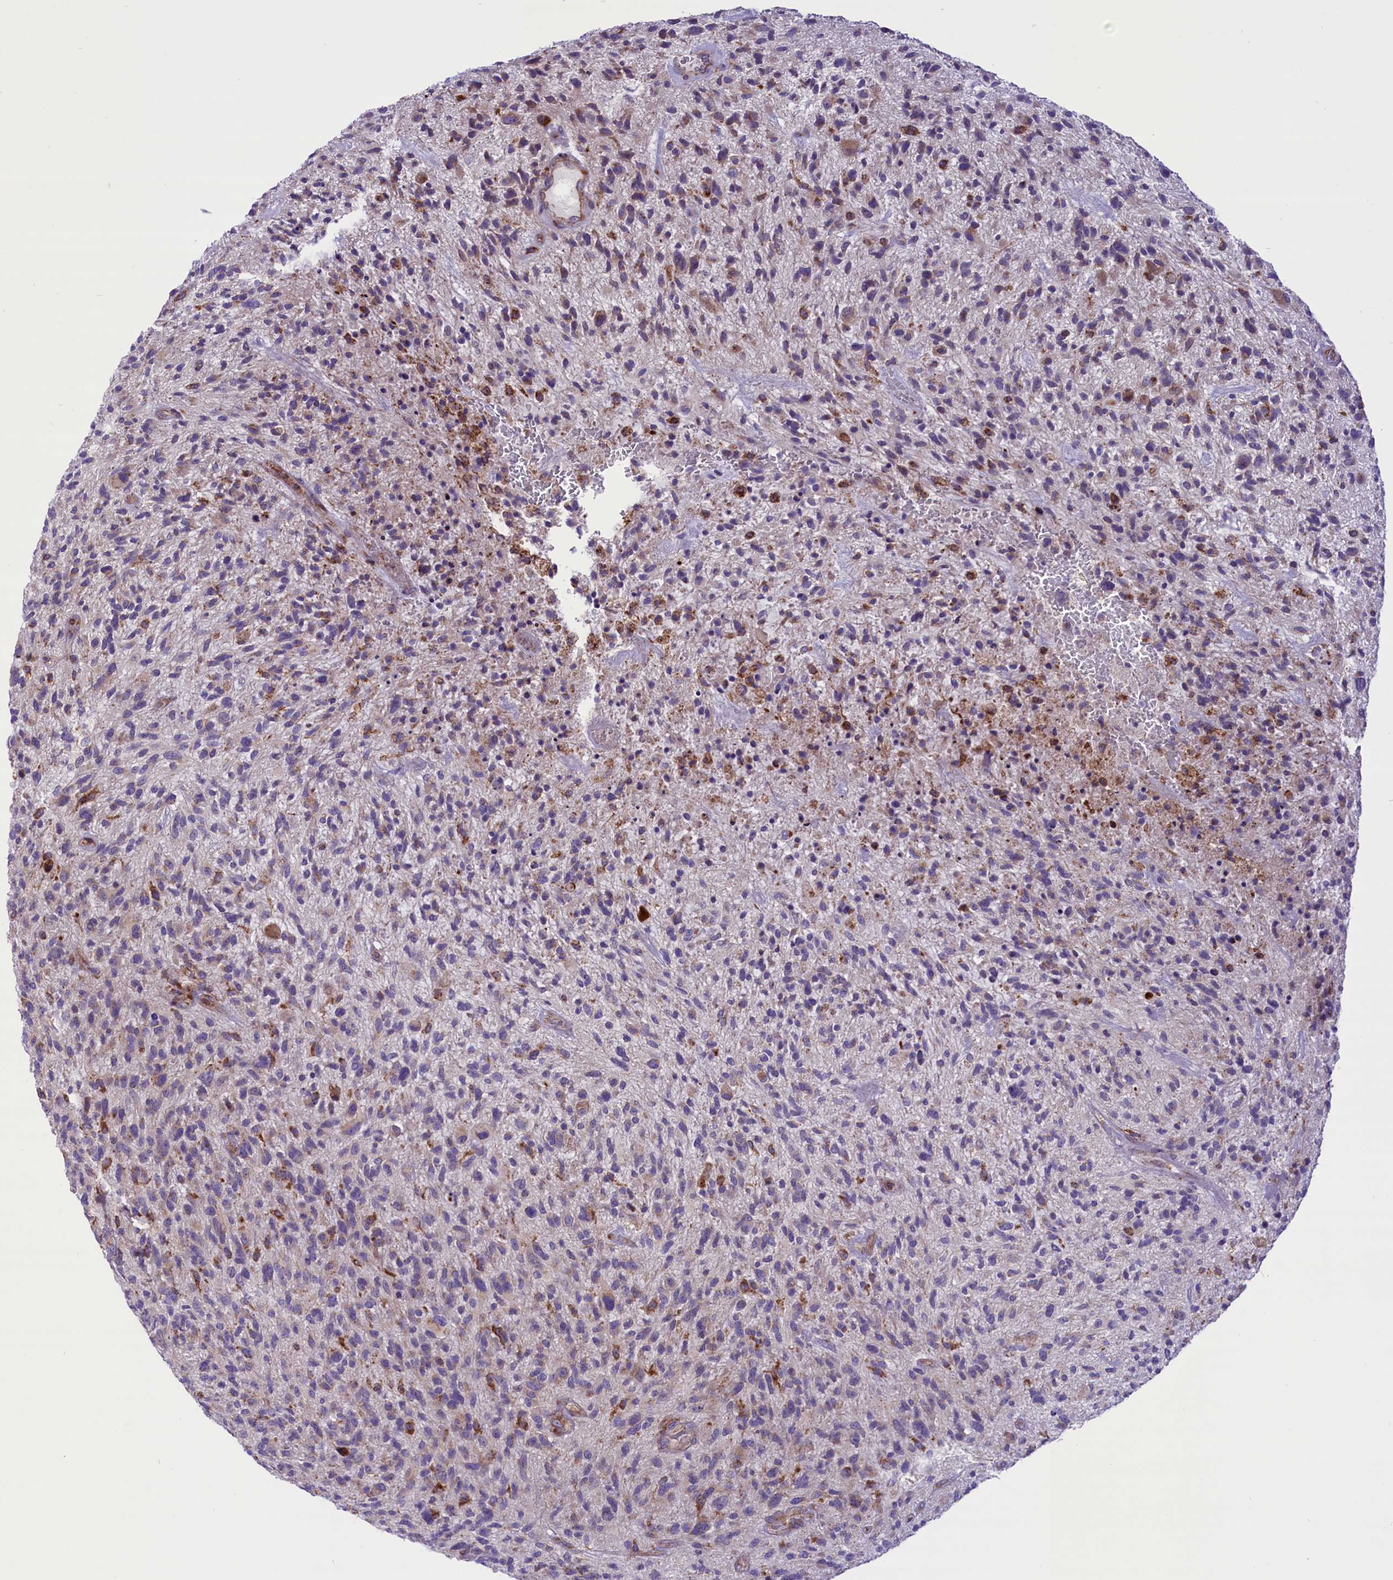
{"staining": {"intensity": "negative", "quantity": "none", "location": "none"}, "tissue": "glioma", "cell_type": "Tumor cells", "image_type": "cancer", "snomed": [{"axis": "morphology", "description": "Glioma, malignant, High grade"}, {"axis": "topography", "description": "Brain"}], "caption": "An immunohistochemistry (IHC) image of glioma is shown. There is no staining in tumor cells of glioma. Brightfield microscopy of IHC stained with DAB (brown) and hematoxylin (blue), captured at high magnification.", "gene": "PTPRU", "patient": {"sex": "male", "age": 47}}